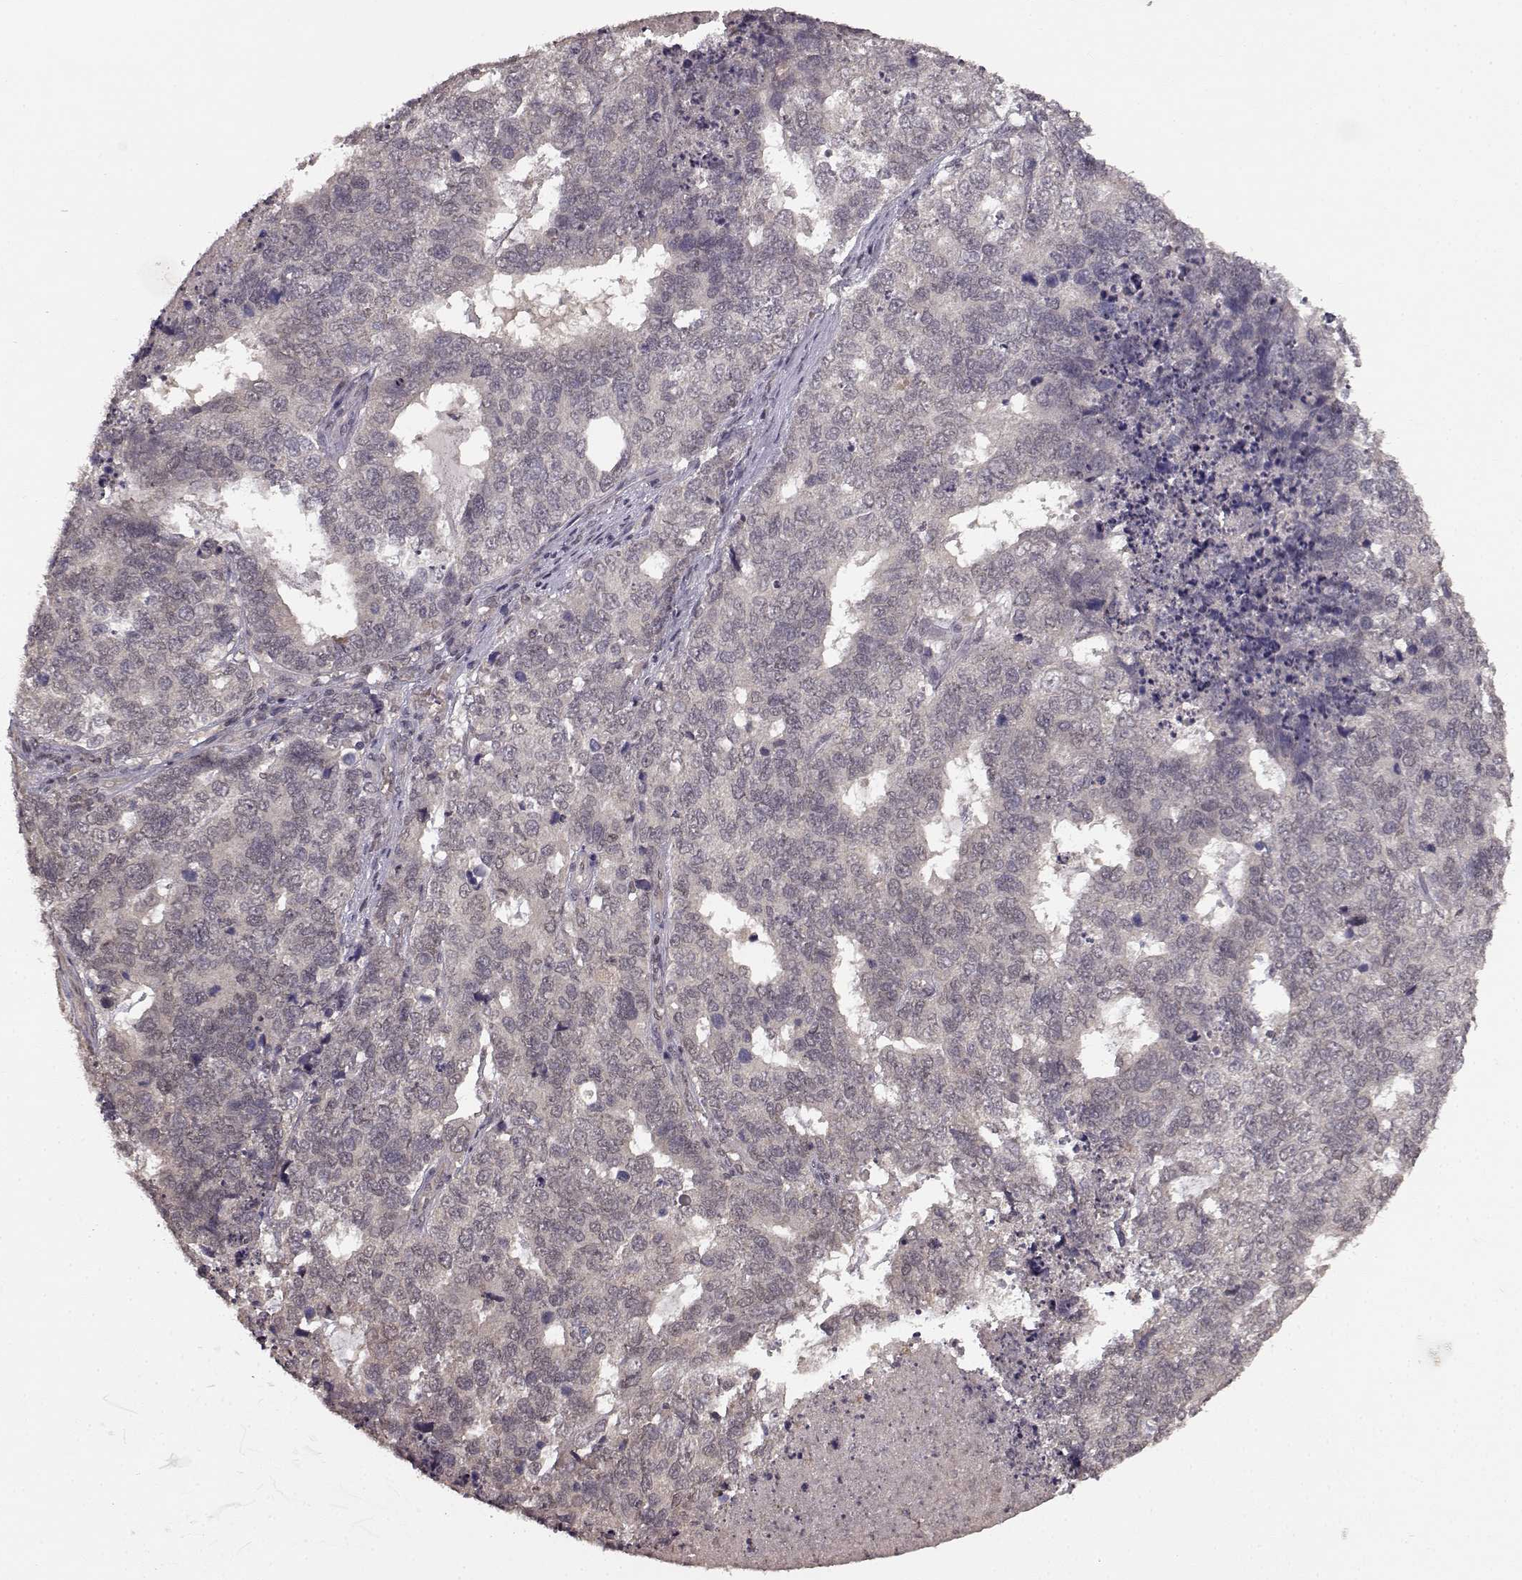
{"staining": {"intensity": "negative", "quantity": "none", "location": "none"}, "tissue": "cervical cancer", "cell_type": "Tumor cells", "image_type": "cancer", "snomed": [{"axis": "morphology", "description": "Squamous cell carcinoma, NOS"}, {"axis": "topography", "description": "Cervix"}], "caption": "Immunohistochemistry of human cervical cancer reveals no expression in tumor cells.", "gene": "NTRK2", "patient": {"sex": "female", "age": 63}}